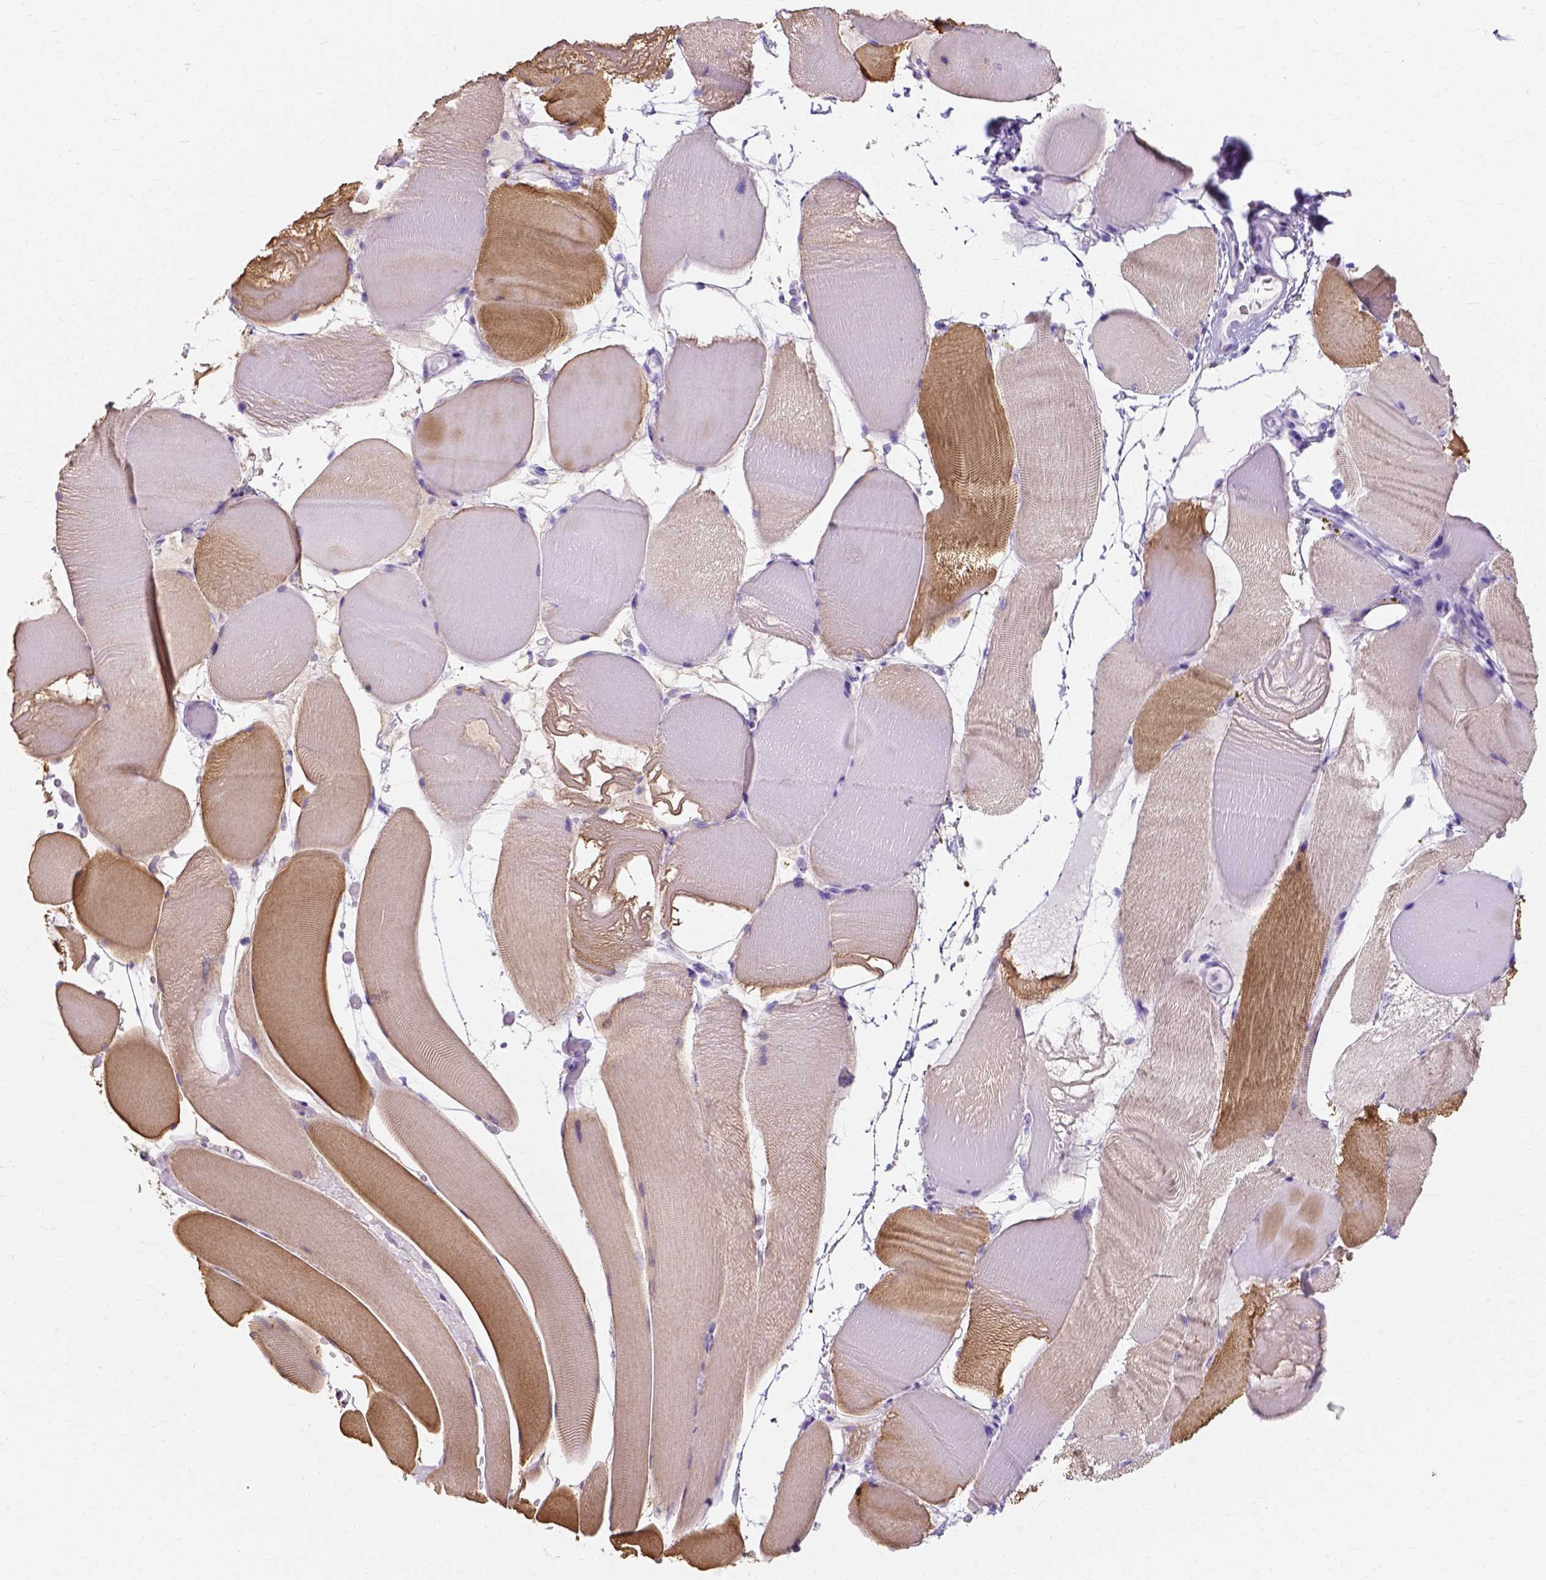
{"staining": {"intensity": "moderate", "quantity": "25%-75%", "location": "cytoplasmic/membranous"}, "tissue": "skeletal muscle", "cell_type": "Myocytes", "image_type": "normal", "snomed": [{"axis": "morphology", "description": "Normal tissue, NOS"}, {"axis": "topography", "description": "Skeletal muscle"}], "caption": "Brown immunohistochemical staining in normal human skeletal muscle displays moderate cytoplasmic/membranous positivity in approximately 25%-75% of myocytes.", "gene": "MYH15", "patient": {"sex": "female", "age": 37}}